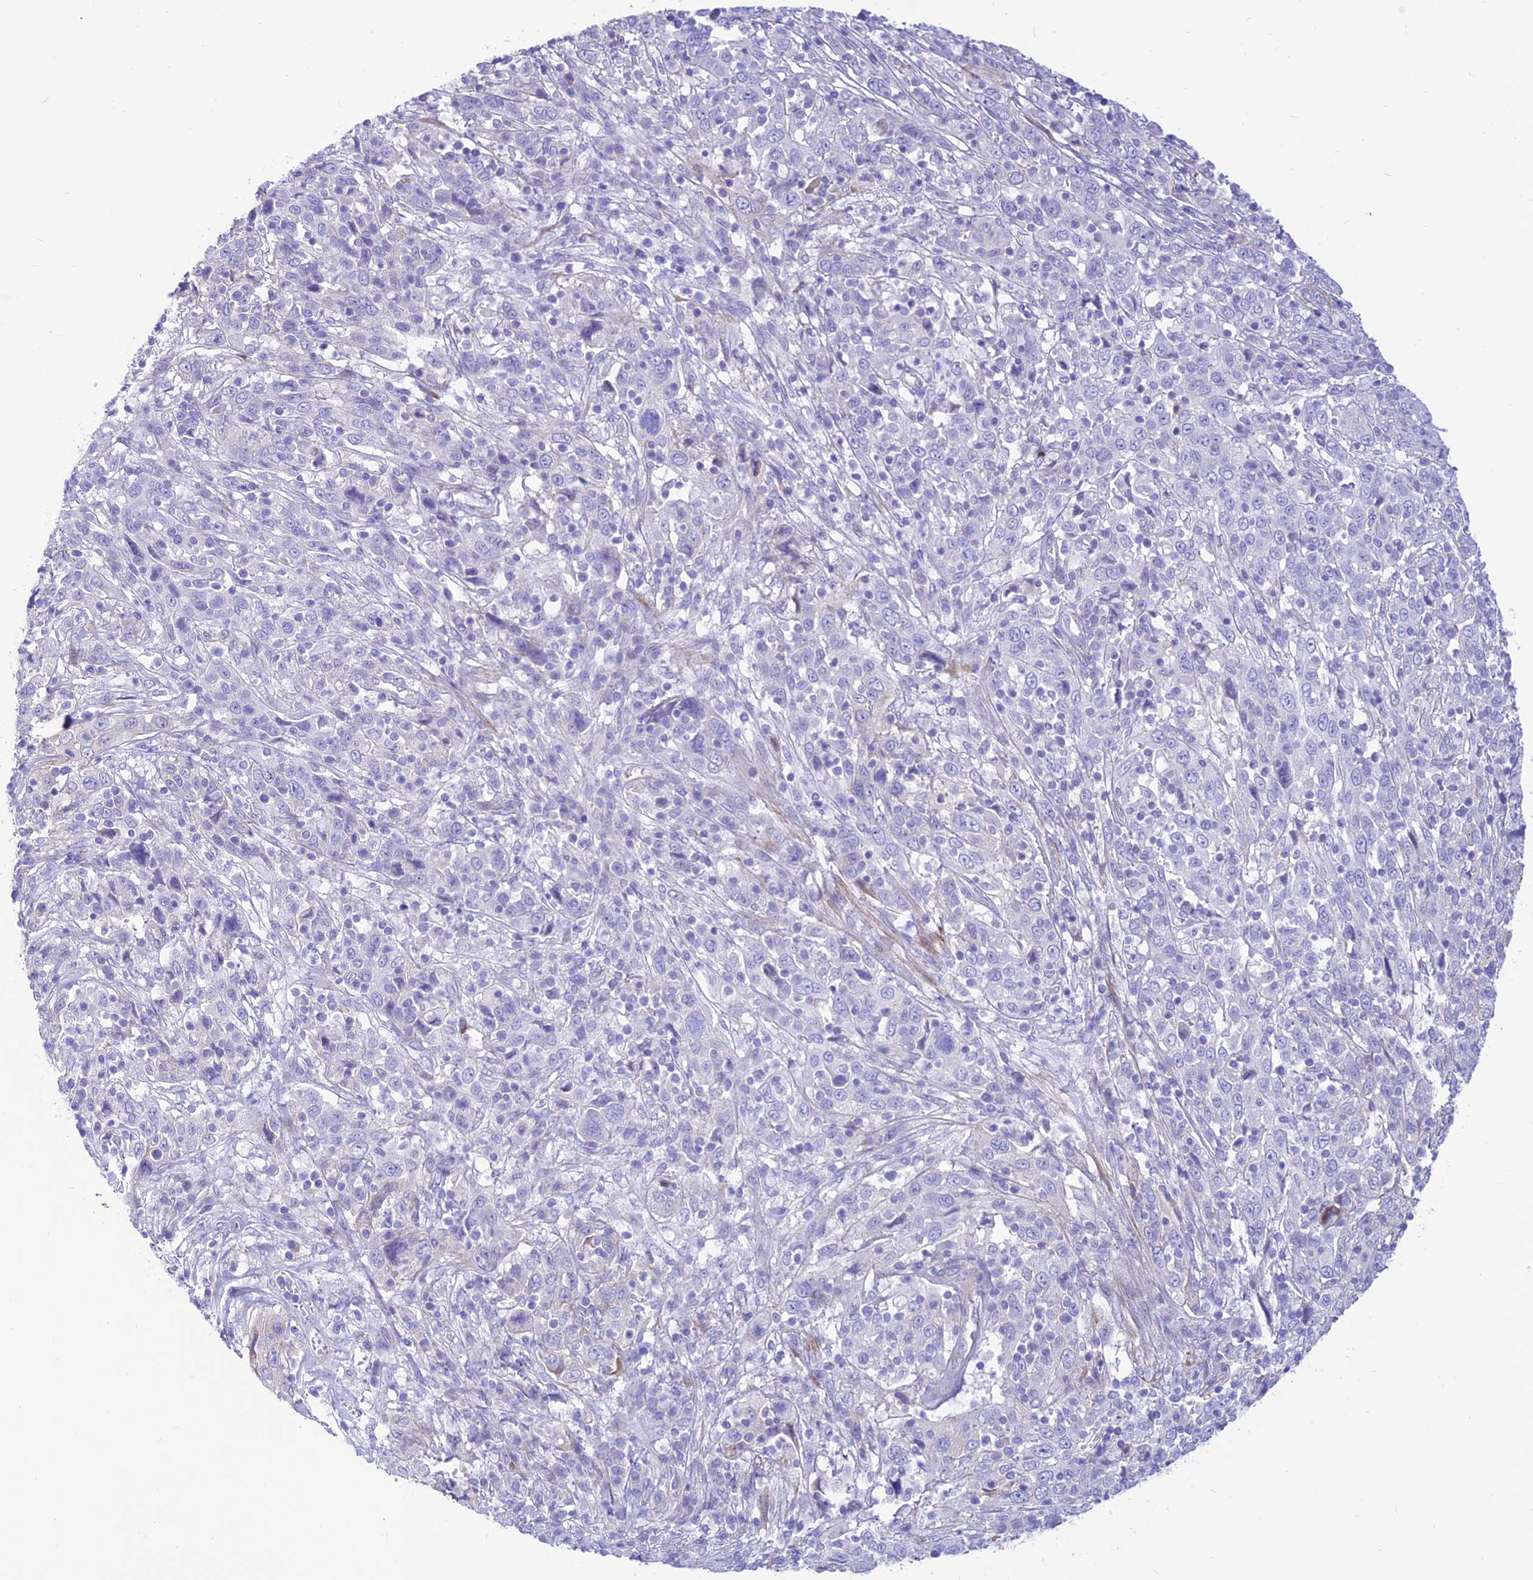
{"staining": {"intensity": "negative", "quantity": "none", "location": "none"}, "tissue": "cervical cancer", "cell_type": "Tumor cells", "image_type": "cancer", "snomed": [{"axis": "morphology", "description": "Squamous cell carcinoma, NOS"}, {"axis": "topography", "description": "Cervix"}], "caption": "Cervical cancer (squamous cell carcinoma) was stained to show a protein in brown. There is no significant positivity in tumor cells.", "gene": "FAM186B", "patient": {"sex": "female", "age": 46}}